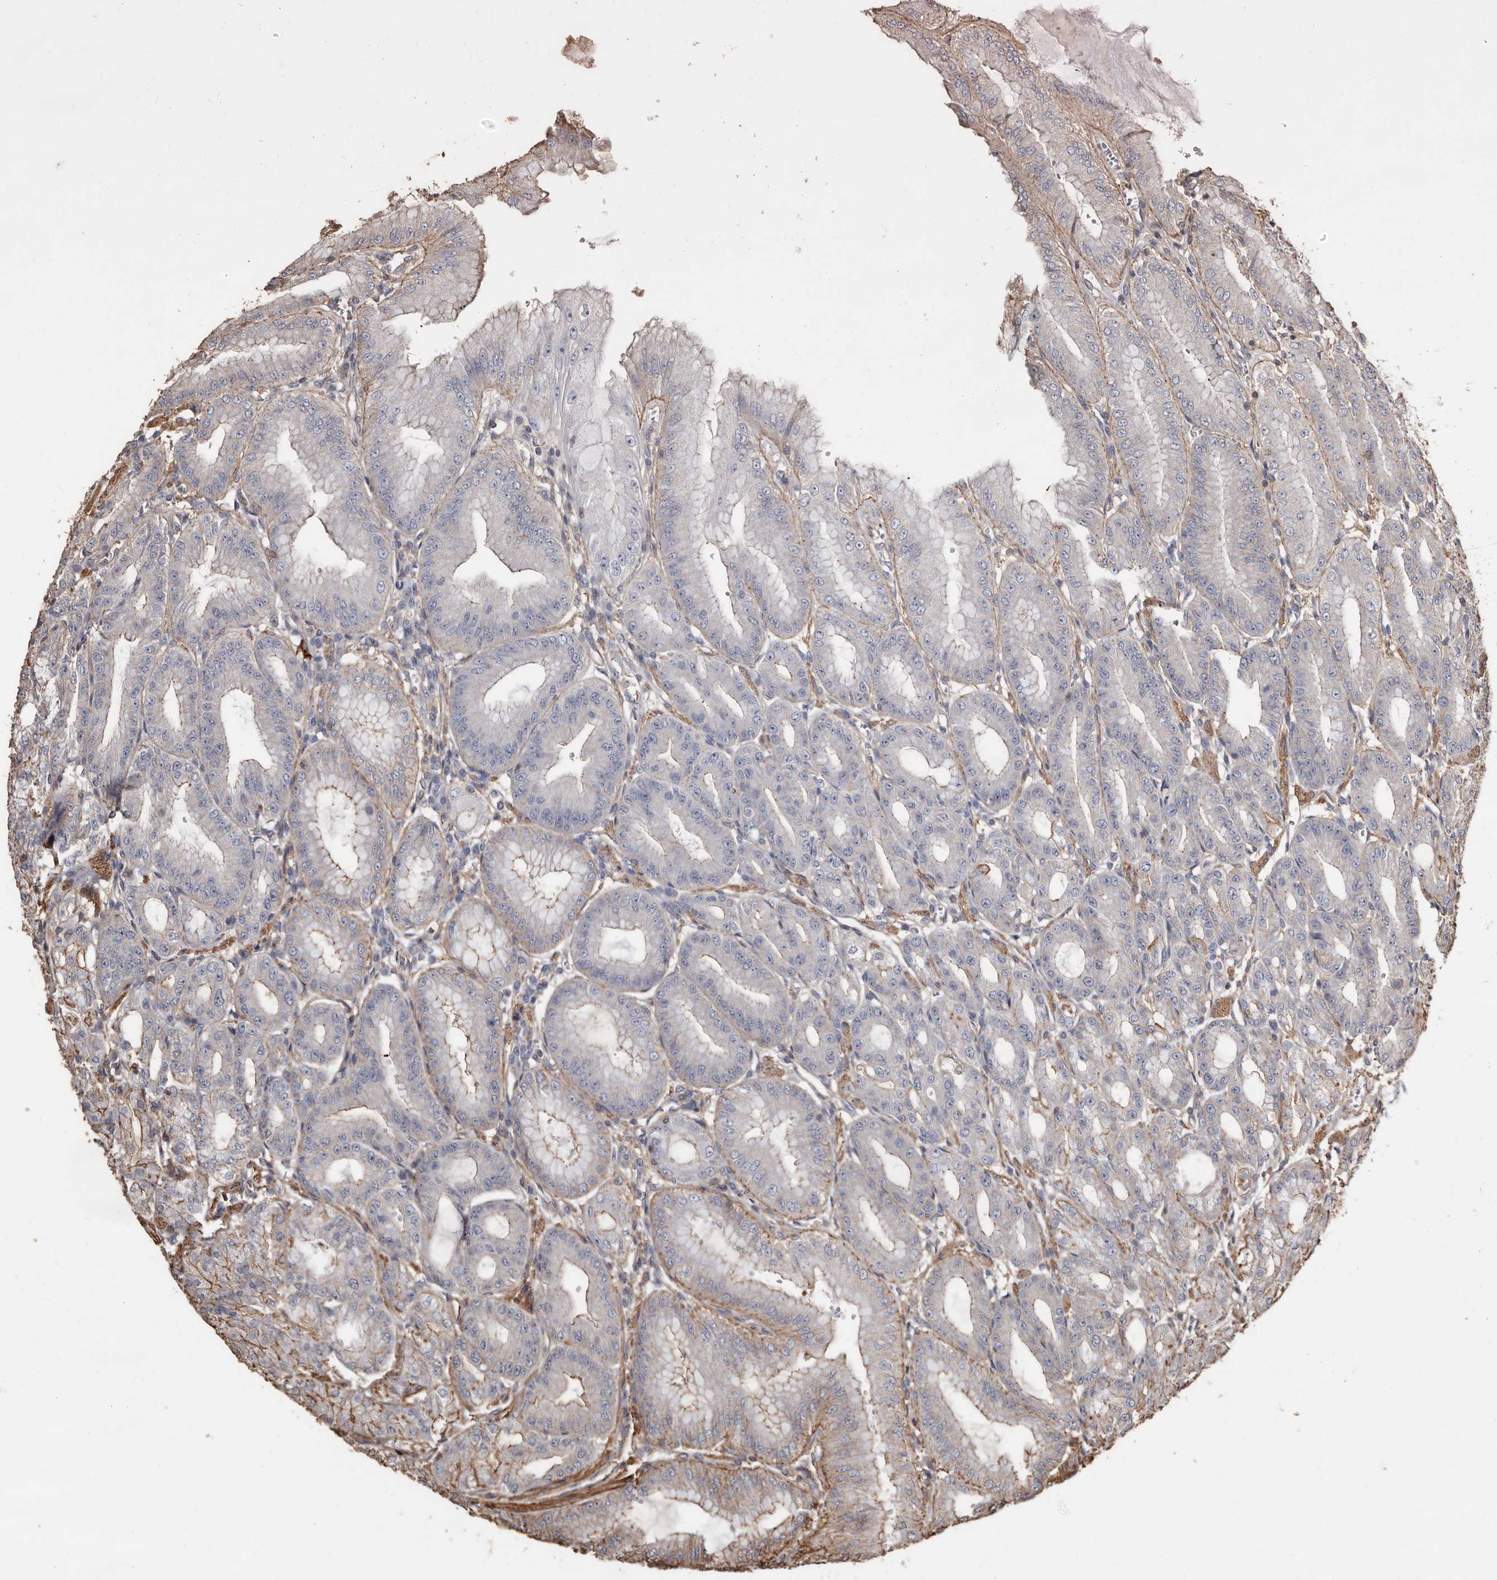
{"staining": {"intensity": "weak", "quantity": "25%-75%", "location": "cytoplasmic/membranous"}, "tissue": "stomach", "cell_type": "Glandular cells", "image_type": "normal", "snomed": [{"axis": "morphology", "description": "Normal tissue, NOS"}, {"axis": "topography", "description": "Stomach, lower"}], "caption": "This photomicrograph reveals IHC staining of benign human stomach, with low weak cytoplasmic/membranous positivity in approximately 25%-75% of glandular cells.", "gene": "GSK3A", "patient": {"sex": "male", "age": 71}}